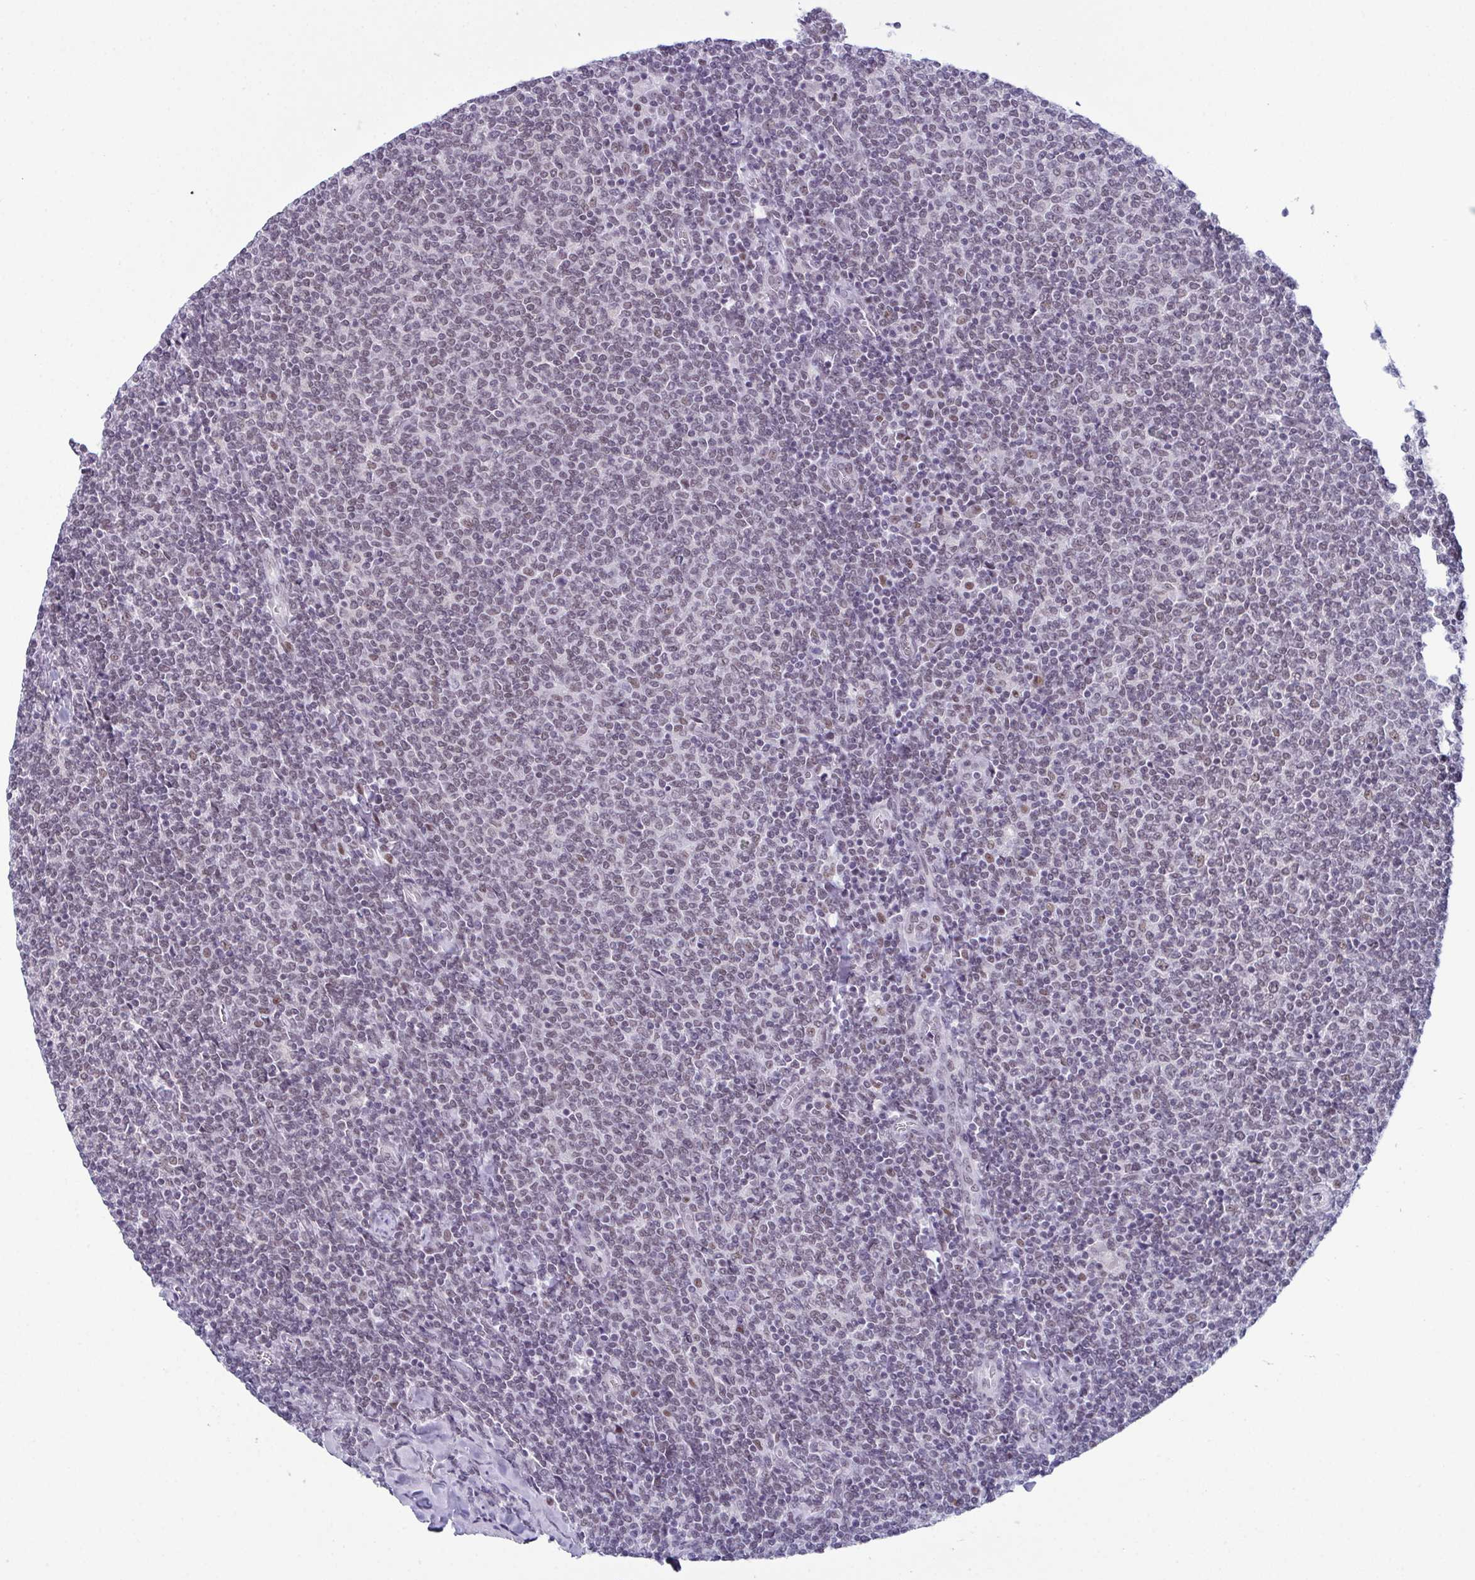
{"staining": {"intensity": "weak", "quantity": "<25%", "location": "nuclear"}, "tissue": "lymphoma", "cell_type": "Tumor cells", "image_type": "cancer", "snomed": [{"axis": "morphology", "description": "Malignant lymphoma, non-Hodgkin's type, Low grade"}, {"axis": "topography", "description": "Lymph node"}], "caption": "Low-grade malignant lymphoma, non-Hodgkin's type was stained to show a protein in brown. There is no significant positivity in tumor cells. (Stains: DAB immunohistochemistry with hematoxylin counter stain, Microscopy: brightfield microscopy at high magnification).", "gene": "RBM7", "patient": {"sex": "male", "age": 52}}